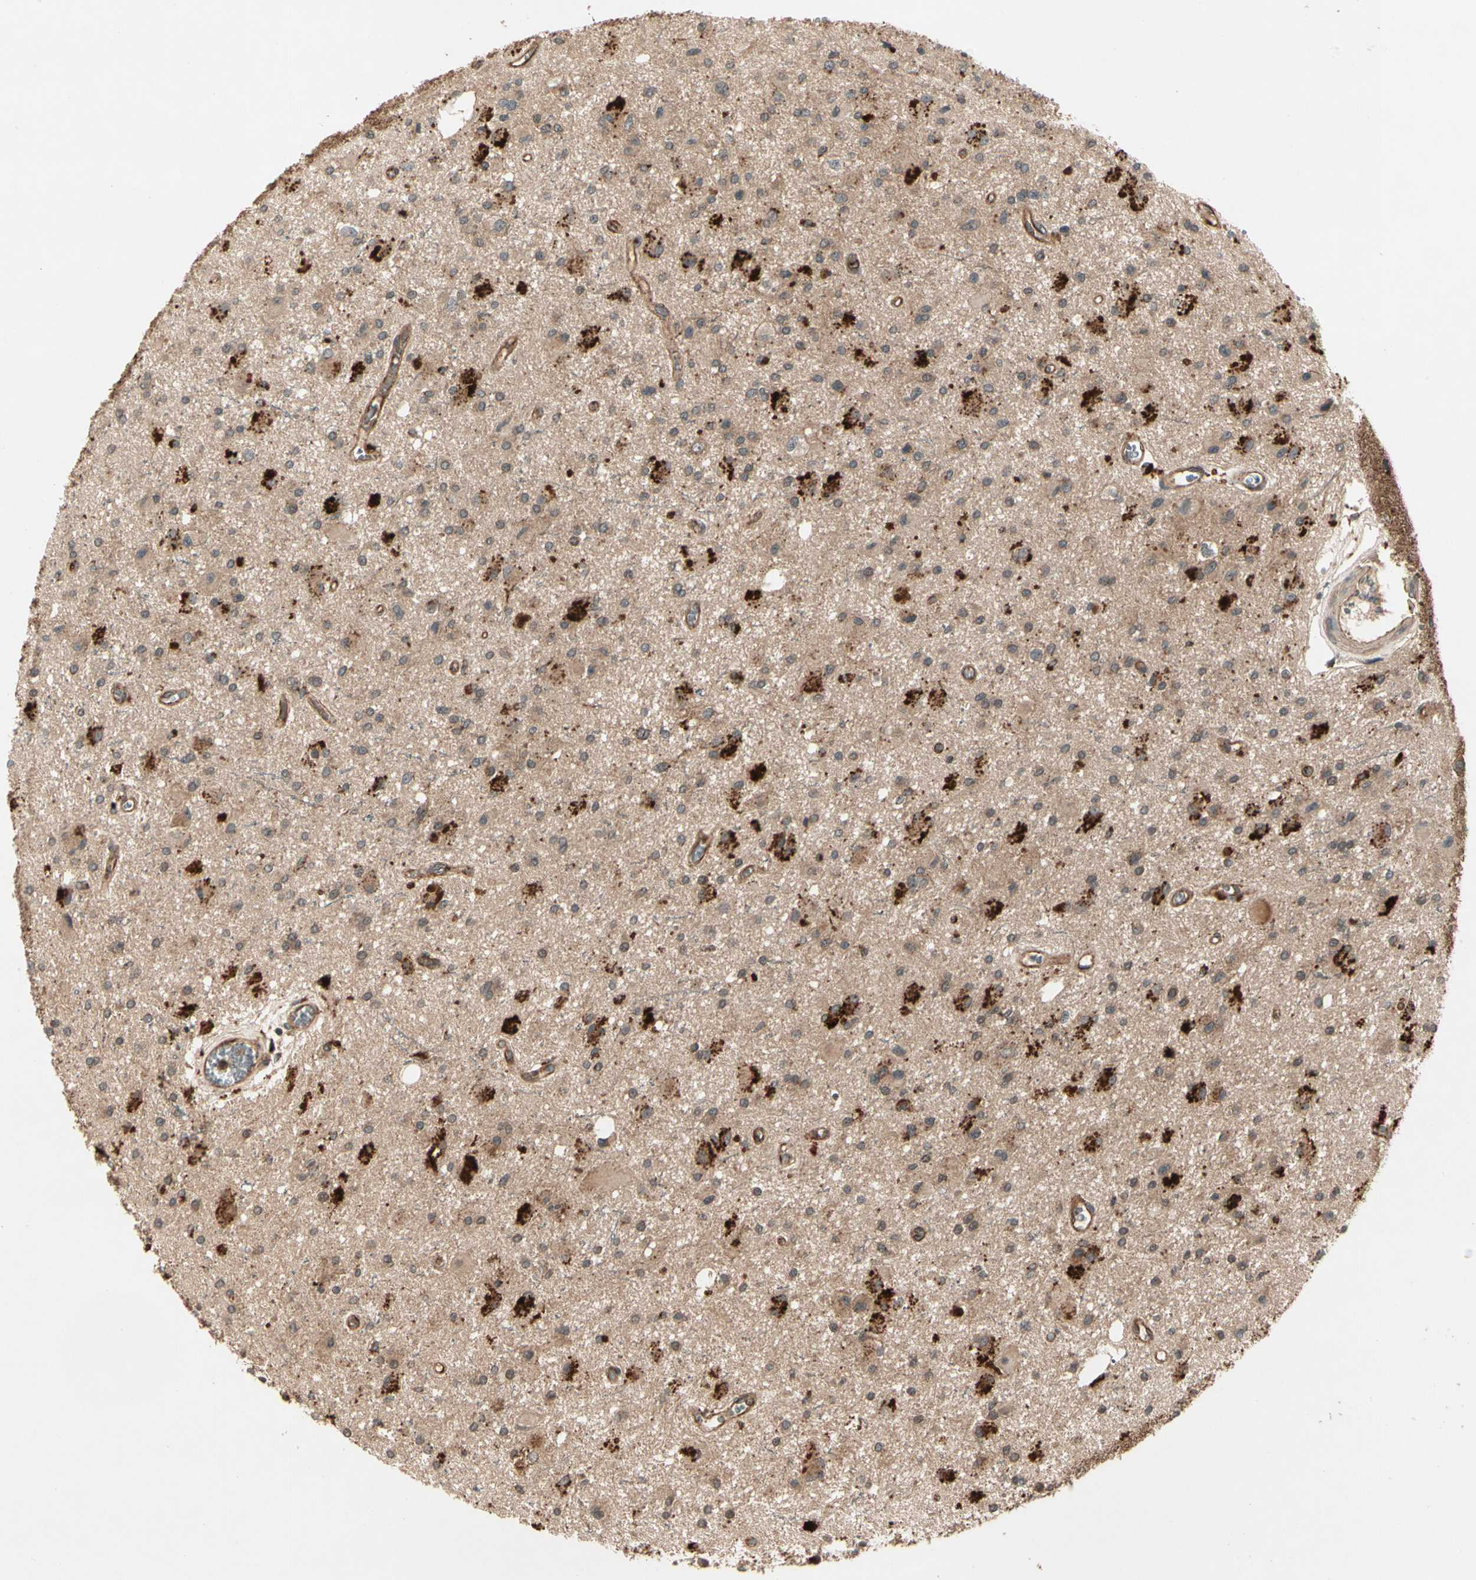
{"staining": {"intensity": "strong", "quantity": "<25%", "location": "cytoplasmic/membranous"}, "tissue": "glioma", "cell_type": "Tumor cells", "image_type": "cancer", "snomed": [{"axis": "morphology", "description": "Glioma, malignant, Low grade"}, {"axis": "topography", "description": "Brain"}], "caption": "Tumor cells demonstrate strong cytoplasmic/membranous expression in about <25% of cells in glioma.", "gene": "FLOT1", "patient": {"sex": "male", "age": 58}}